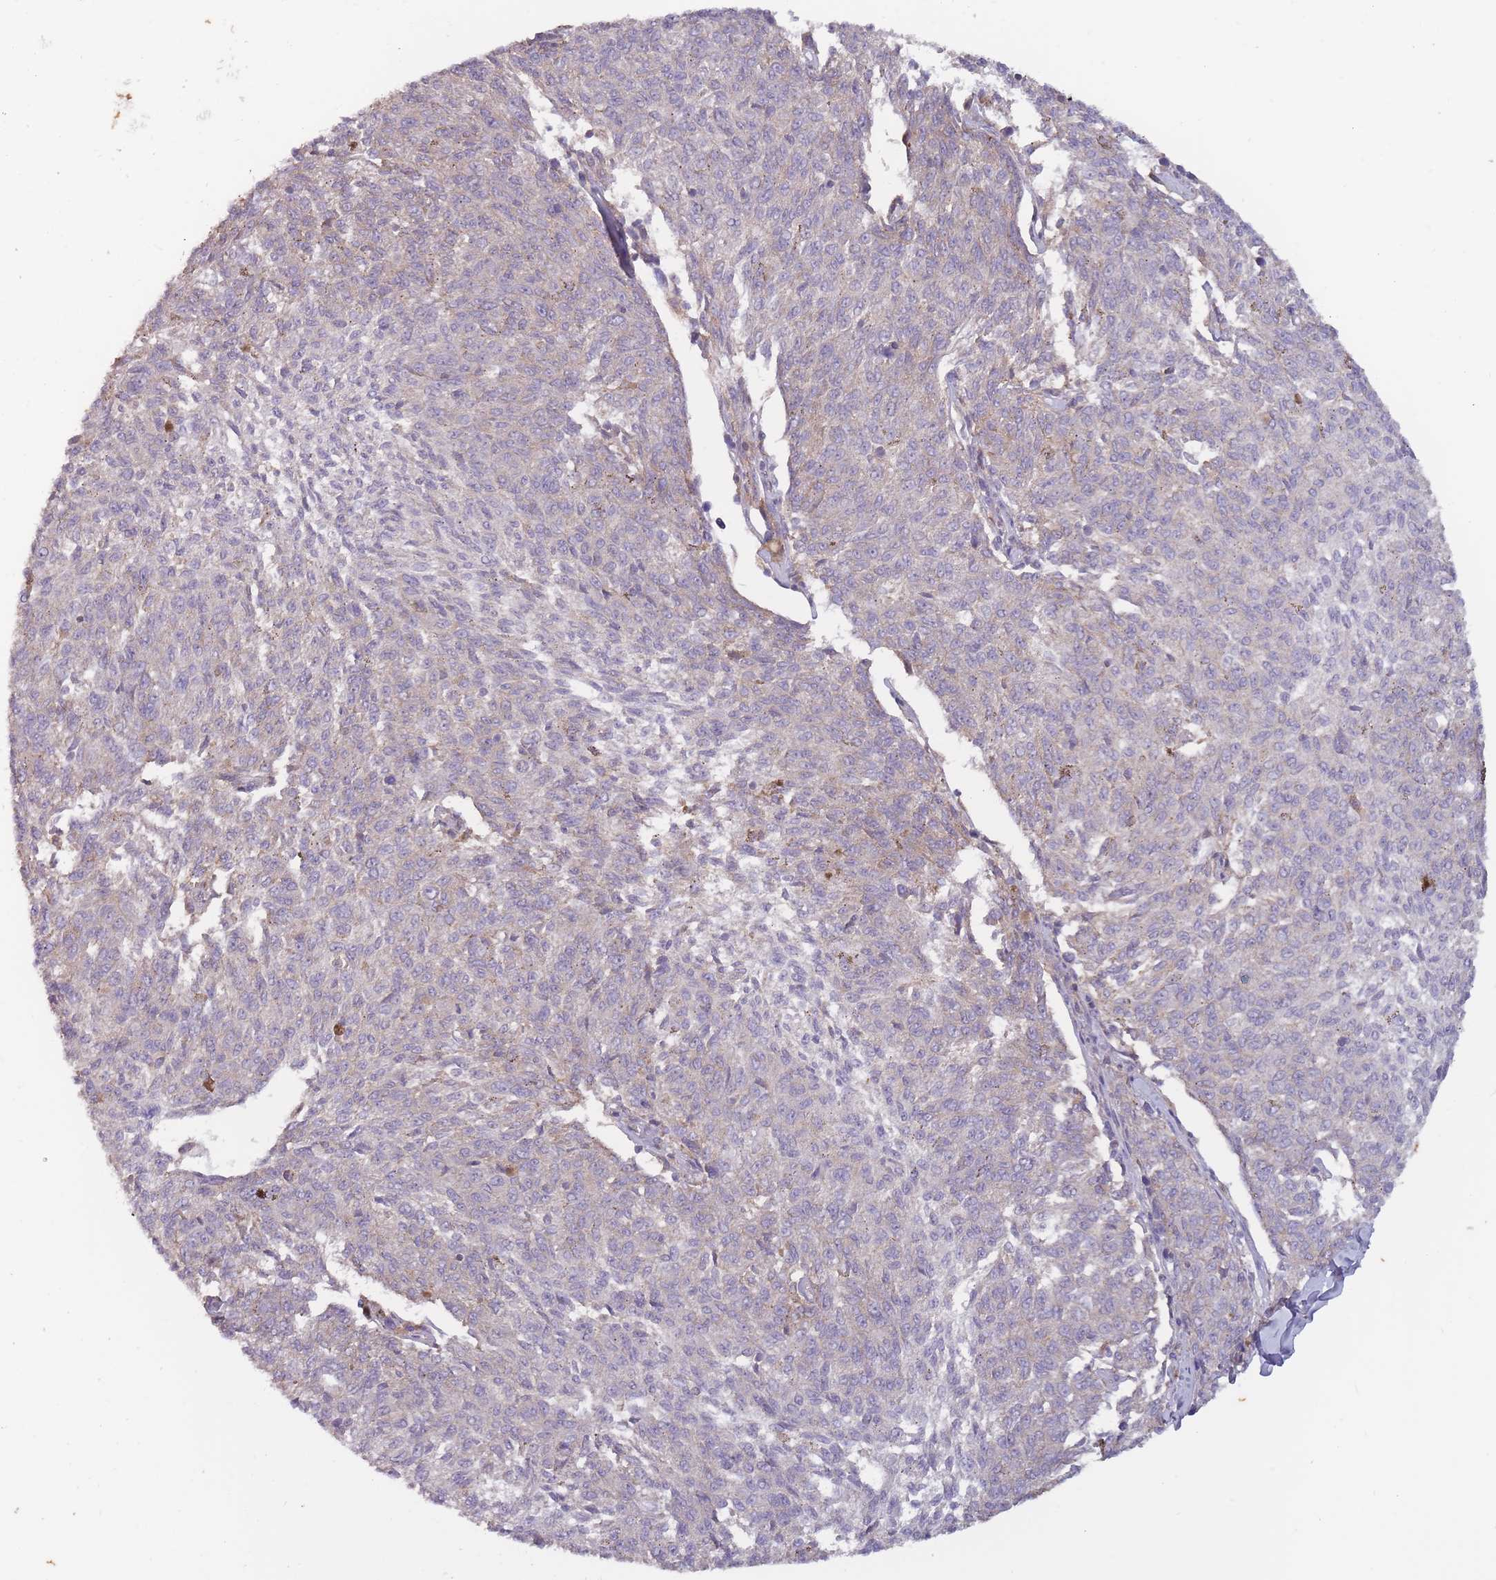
{"staining": {"intensity": "negative", "quantity": "none", "location": "none"}, "tissue": "melanoma", "cell_type": "Tumor cells", "image_type": "cancer", "snomed": [{"axis": "morphology", "description": "Malignant melanoma, NOS"}, {"axis": "topography", "description": "Skin"}], "caption": "DAB immunohistochemical staining of melanoma shows no significant staining in tumor cells.", "gene": "TET3", "patient": {"sex": "female", "age": 72}}